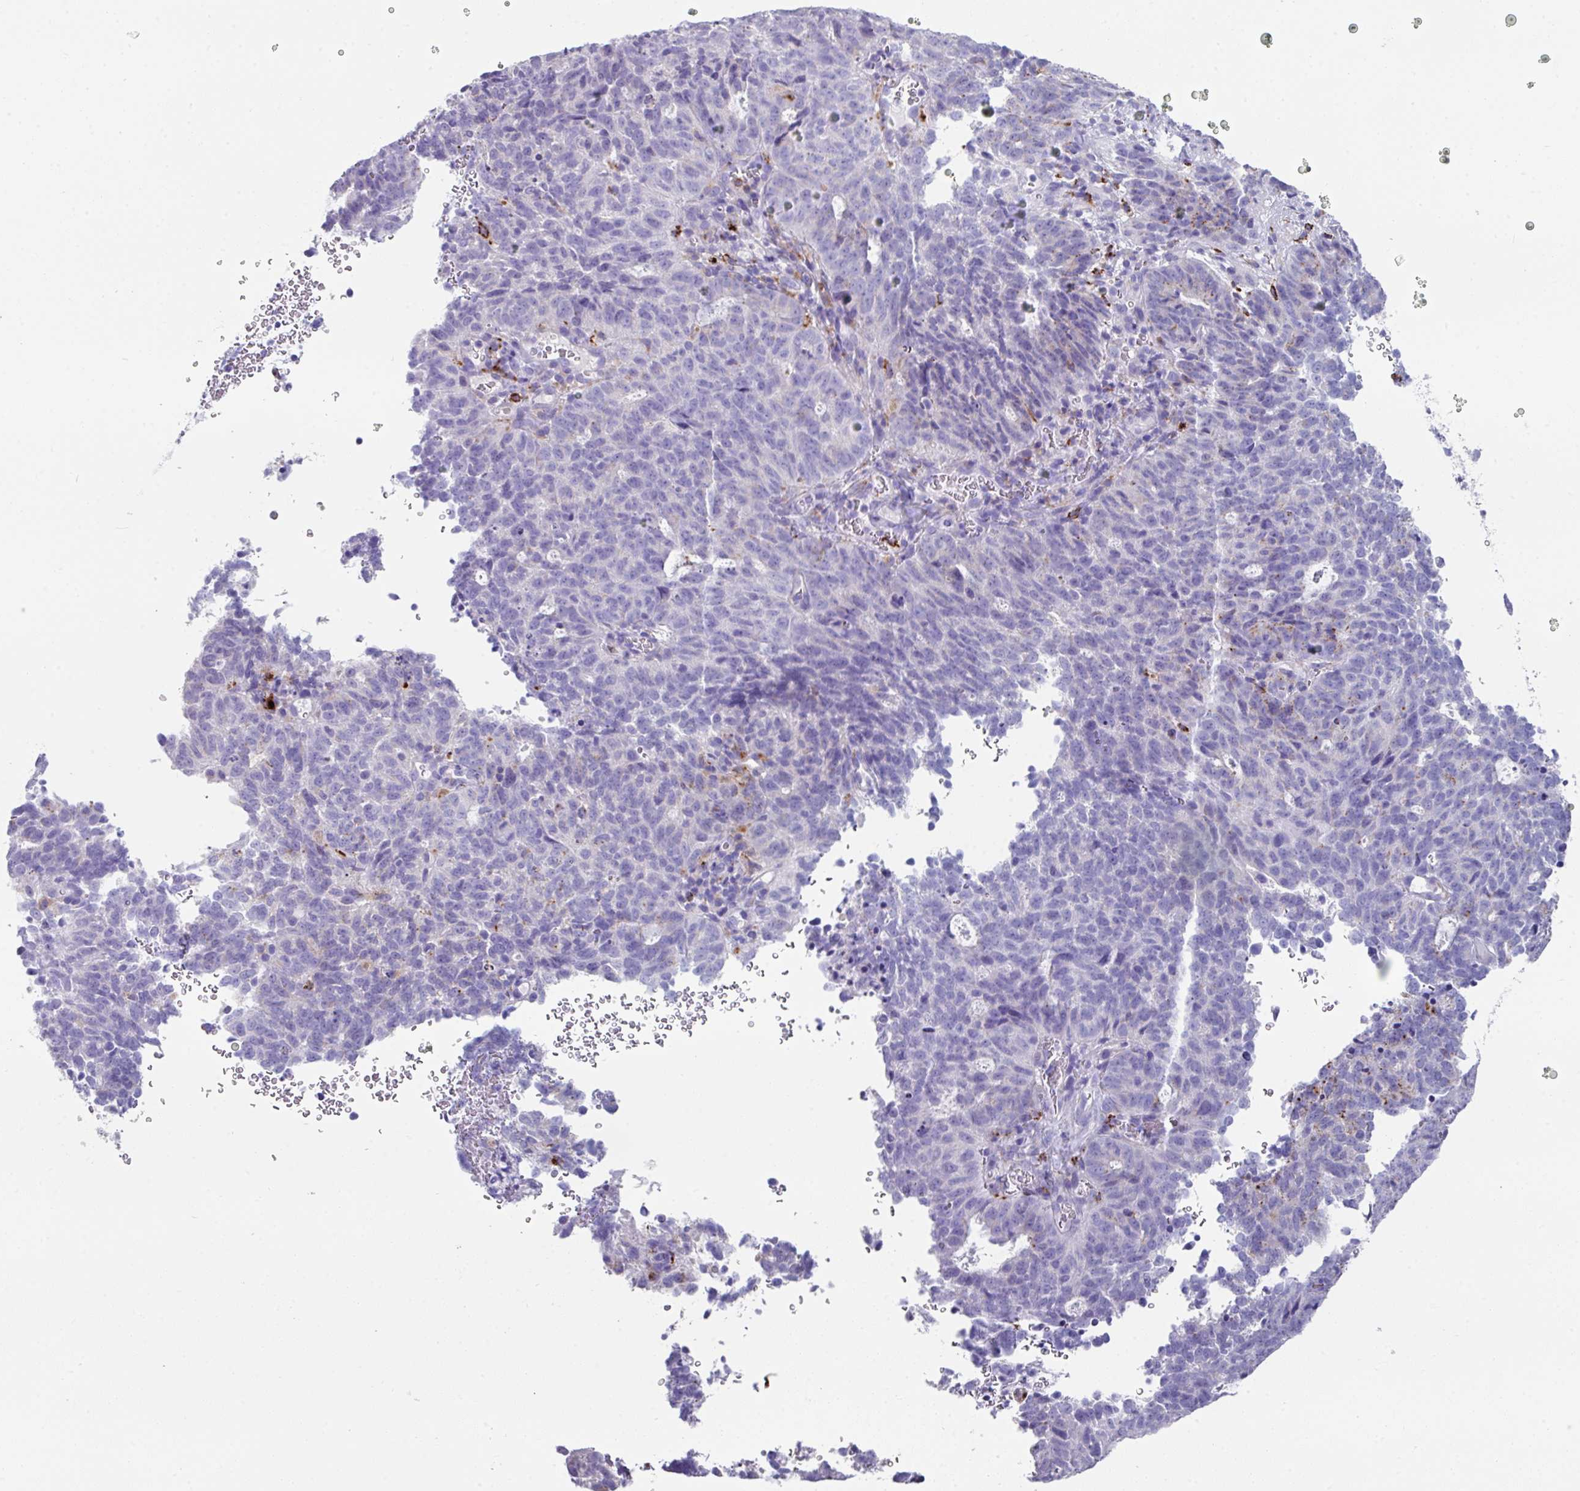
{"staining": {"intensity": "negative", "quantity": "none", "location": "none"}, "tissue": "cervical cancer", "cell_type": "Tumor cells", "image_type": "cancer", "snomed": [{"axis": "morphology", "description": "Adenocarcinoma, NOS"}, {"axis": "topography", "description": "Cervix"}], "caption": "Immunohistochemistry image of human adenocarcinoma (cervical) stained for a protein (brown), which reveals no staining in tumor cells.", "gene": "CPVL", "patient": {"sex": "female", "age": 38}}